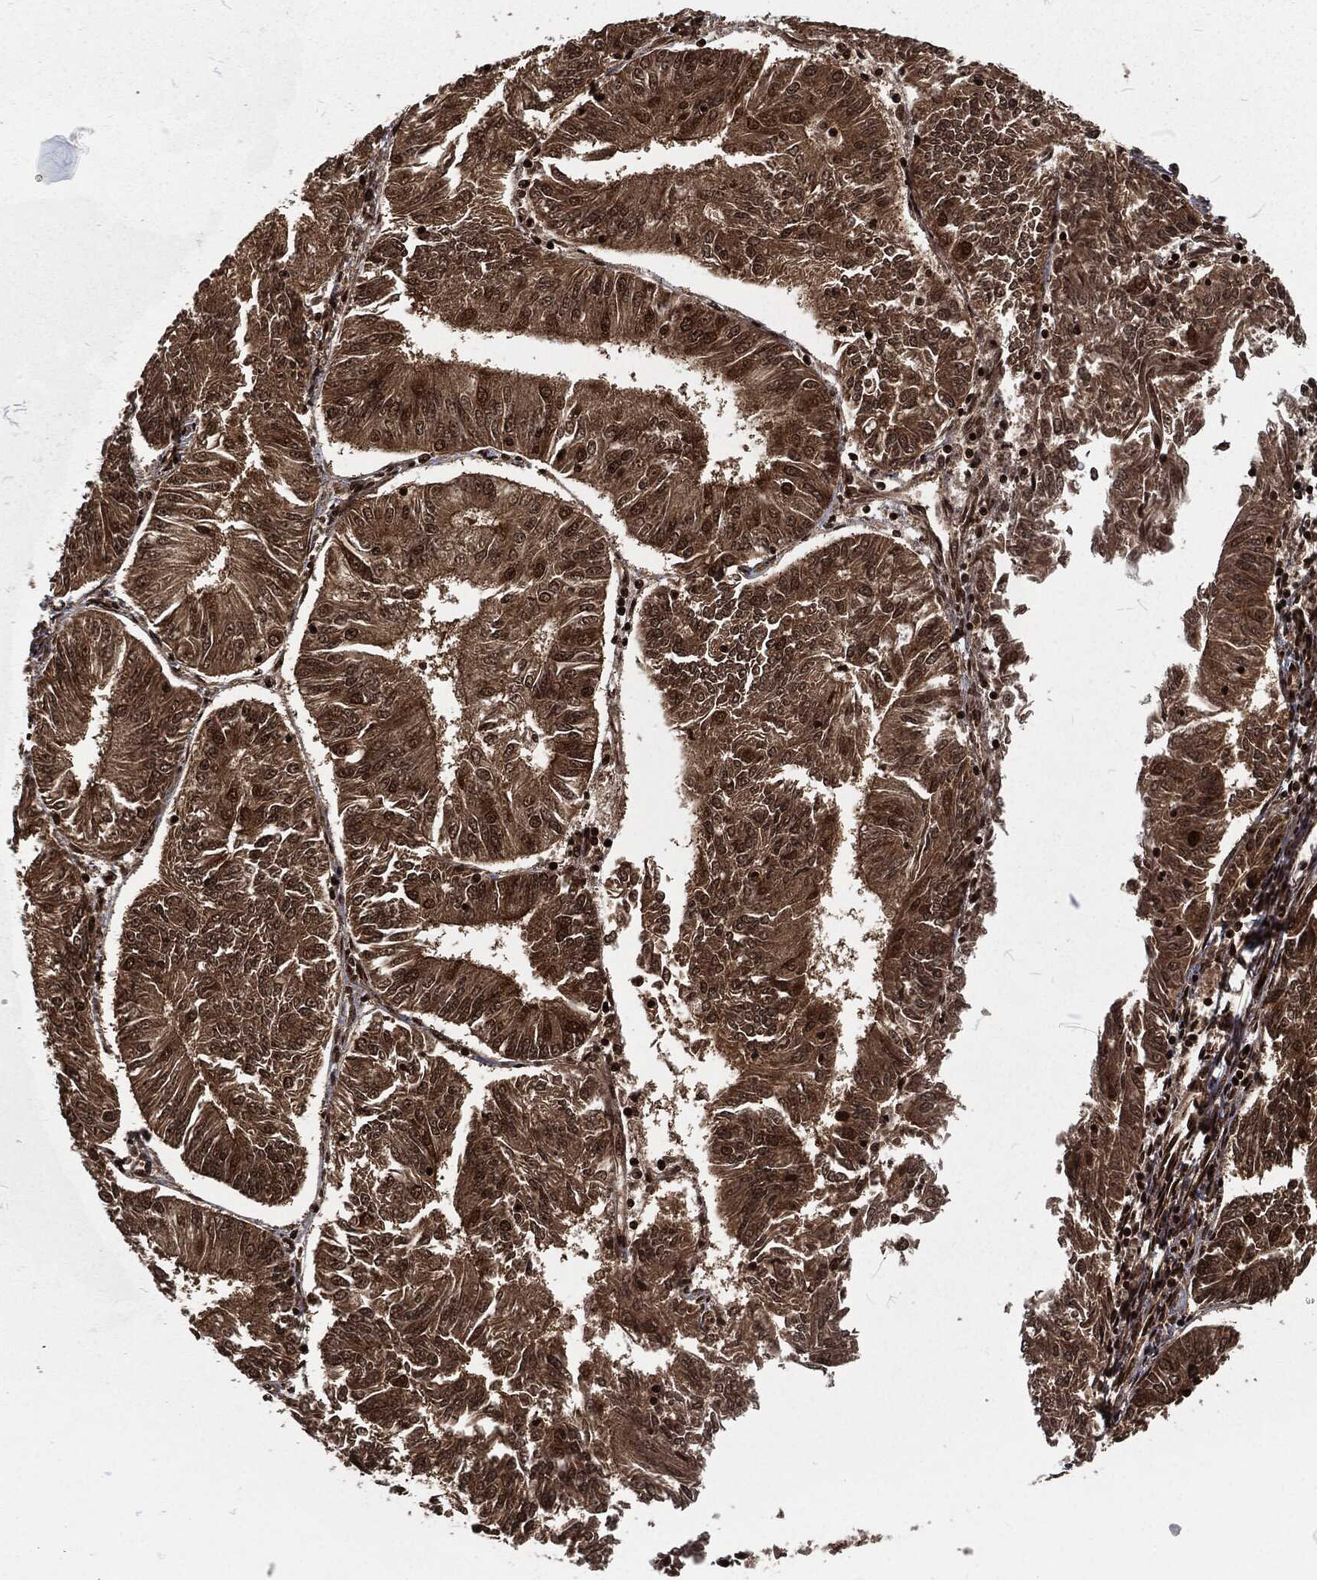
{"staining": {"intensity": "strong", "quantity": "25%-75%", "location": "cytoplasmic/membranous,nuclear"}, "tissue": "endometrial cancer", "cell_type": "Tumor cells", "image_type": "cancer", "snomed": [{"axis": "morphology", "description": "Adenocarcinoma, NOS"}, {"axis": "topography", "description": "Endometrium"}], "caption": "Protein expression analysis of human adenocarcinoma (endometrial) reveals strong cytoplasmic/membranous and nuclear positivity in about 25%-75% of tumor cells.", "gene": "NGRN", "patient": {"sex": "female", "age": 58}}